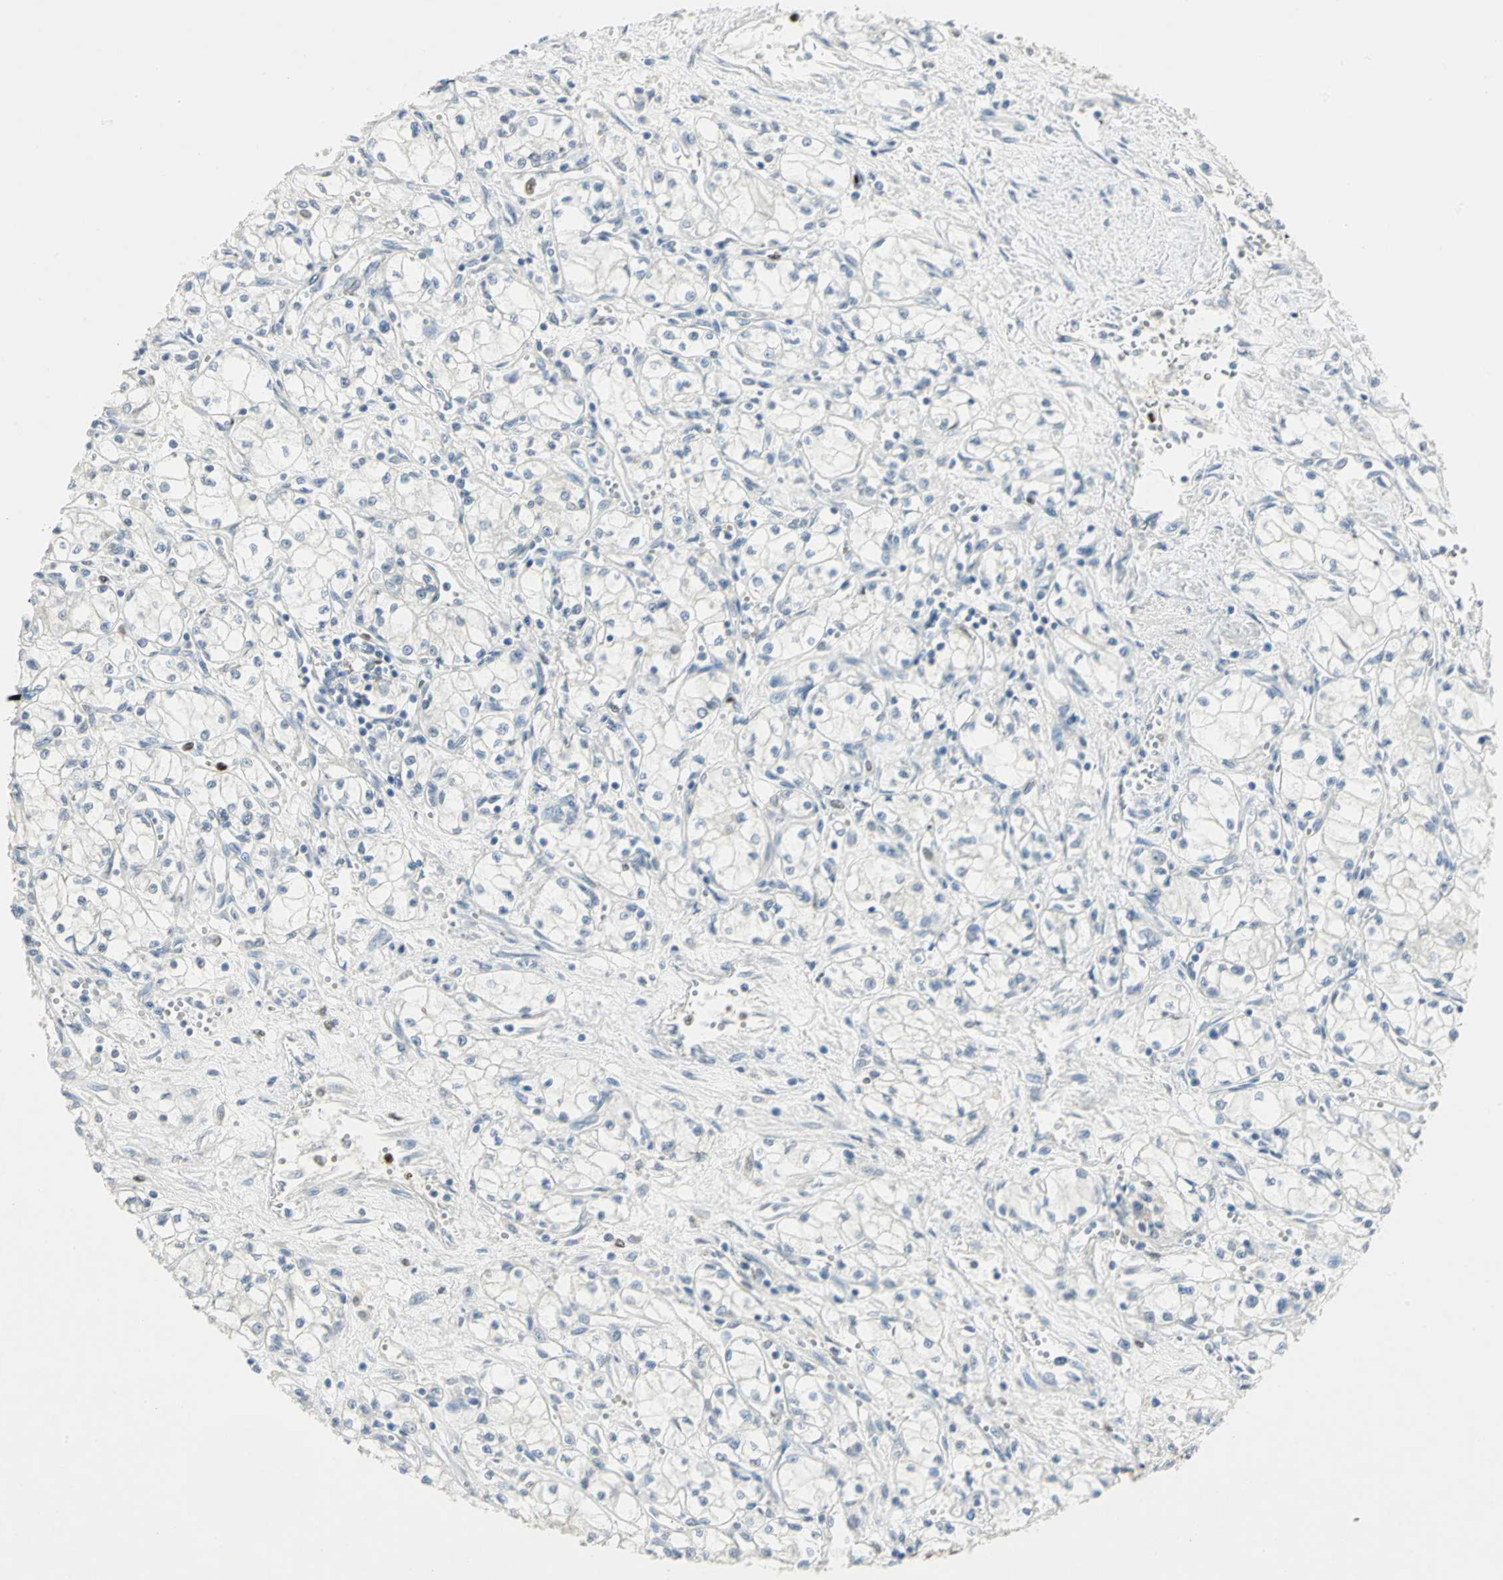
{"staining": {"intensity": "negative", "quantity": "none", "location": "none"}, "tissue": "renal cancer", "cell_type": "Tumor cells", "image_type": "cancer", "snomed": [{"axis": "morphology", "description": "Normal tissue, NOS"}, {"axis": "morphology", "description": "Adenocarcinoma, NOS"}, {"axis": "topography", "description": "Kidney"}], "caption": "Protein analysis of renal adenocarcinoma exhibits no significant positivity in tumor cells.", "gene": "BCL6", "patient": {"sex": "male", "age": 59}}